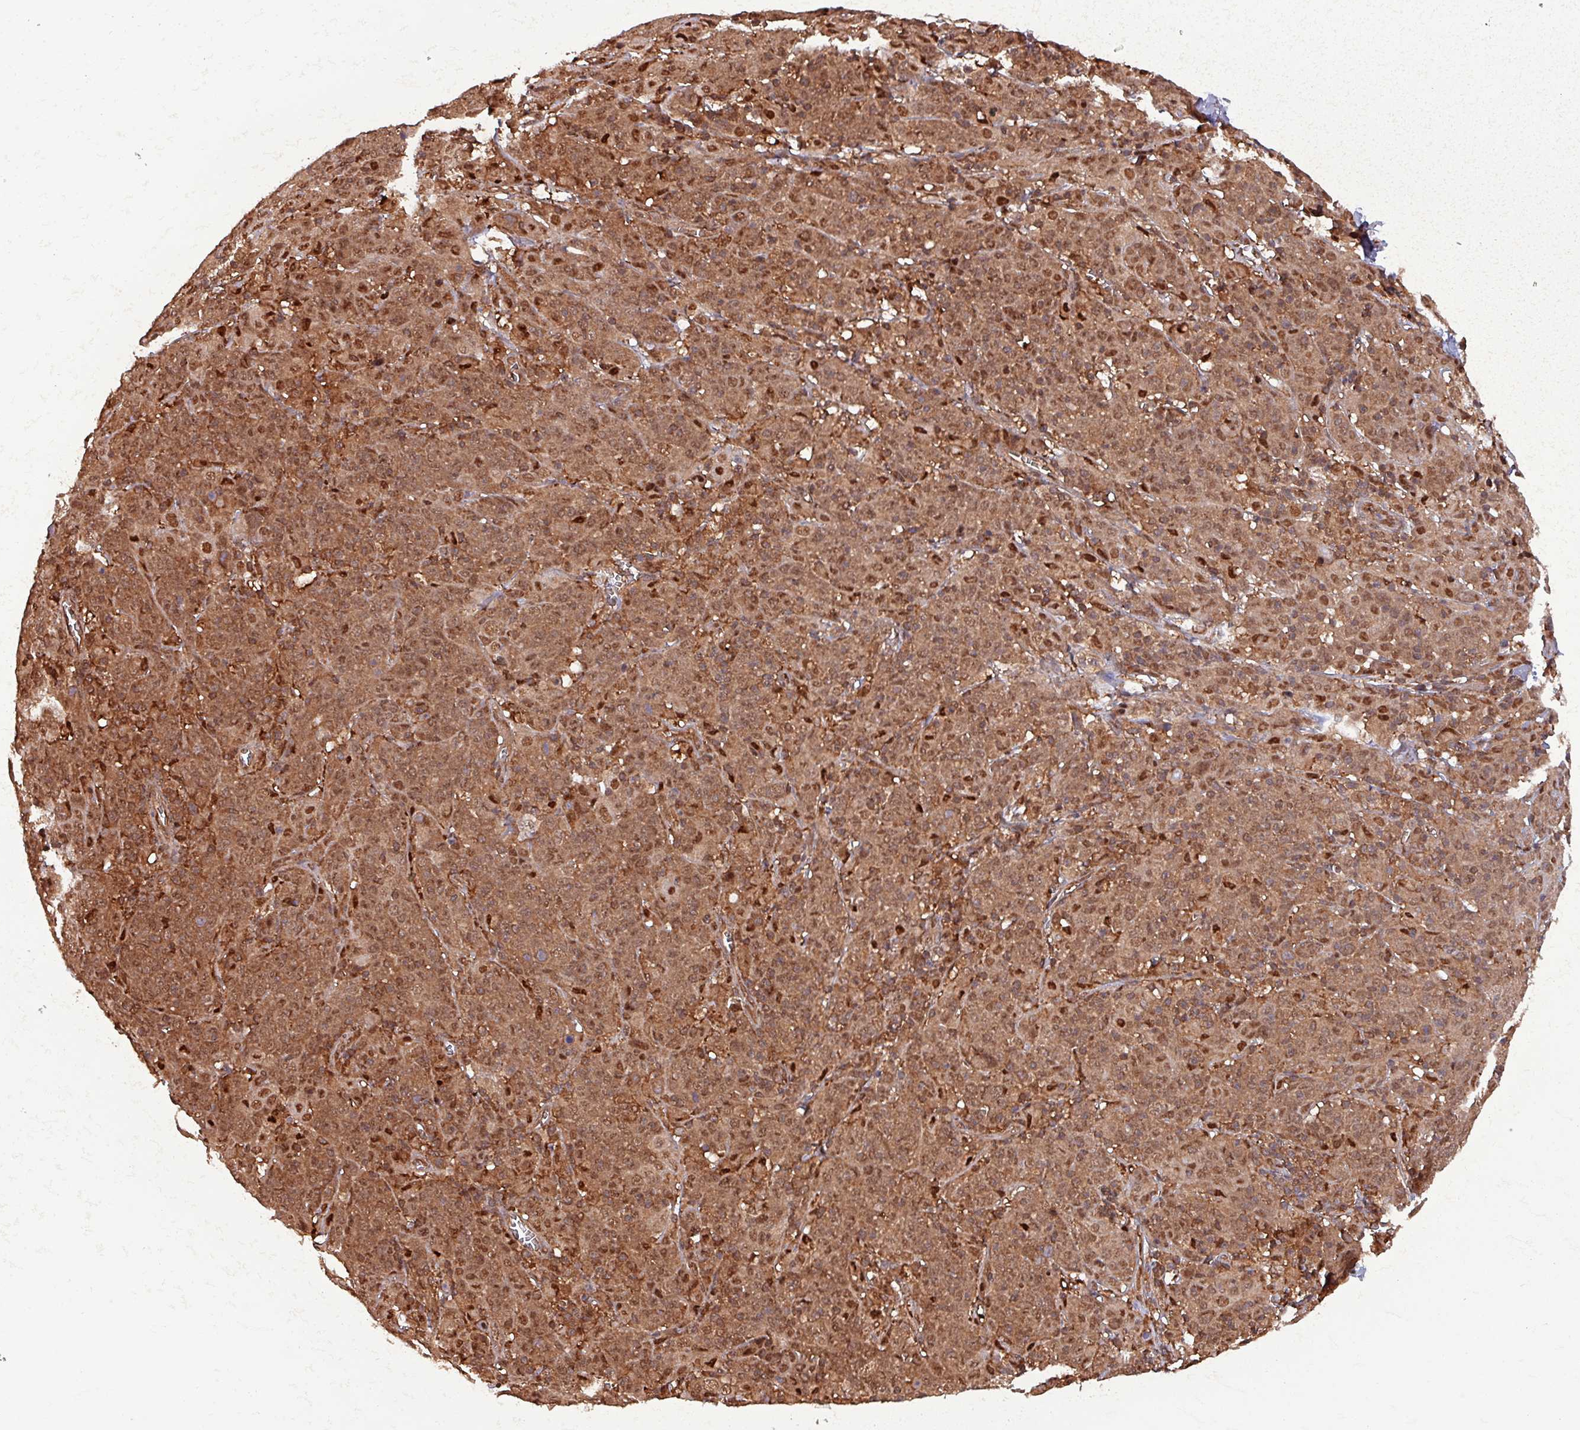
{"staining": {"intensity": "moderate", "quantity": ">75%", "location": "cytoplasmic/membranous,nuclear"}, "tissue": "cervical cancer", "cell_type": "Tumor cells", "image_type": "cancer", "snomed": [{"axis": "morphology", "description": "Squamous cell carcinoma, NOS"}, {"axis": "topography", "description": "Cervix"}], "caption": "Immunohistochemical staining of human squamous cell carcinoma (cervical) exhibits medium levels of moderate cytoplasmic/membranous and nuclear protein staining in about >75% of tumor cells.", "gene": "PSMB8", "patient": {"sex": "female", "age": 67}}